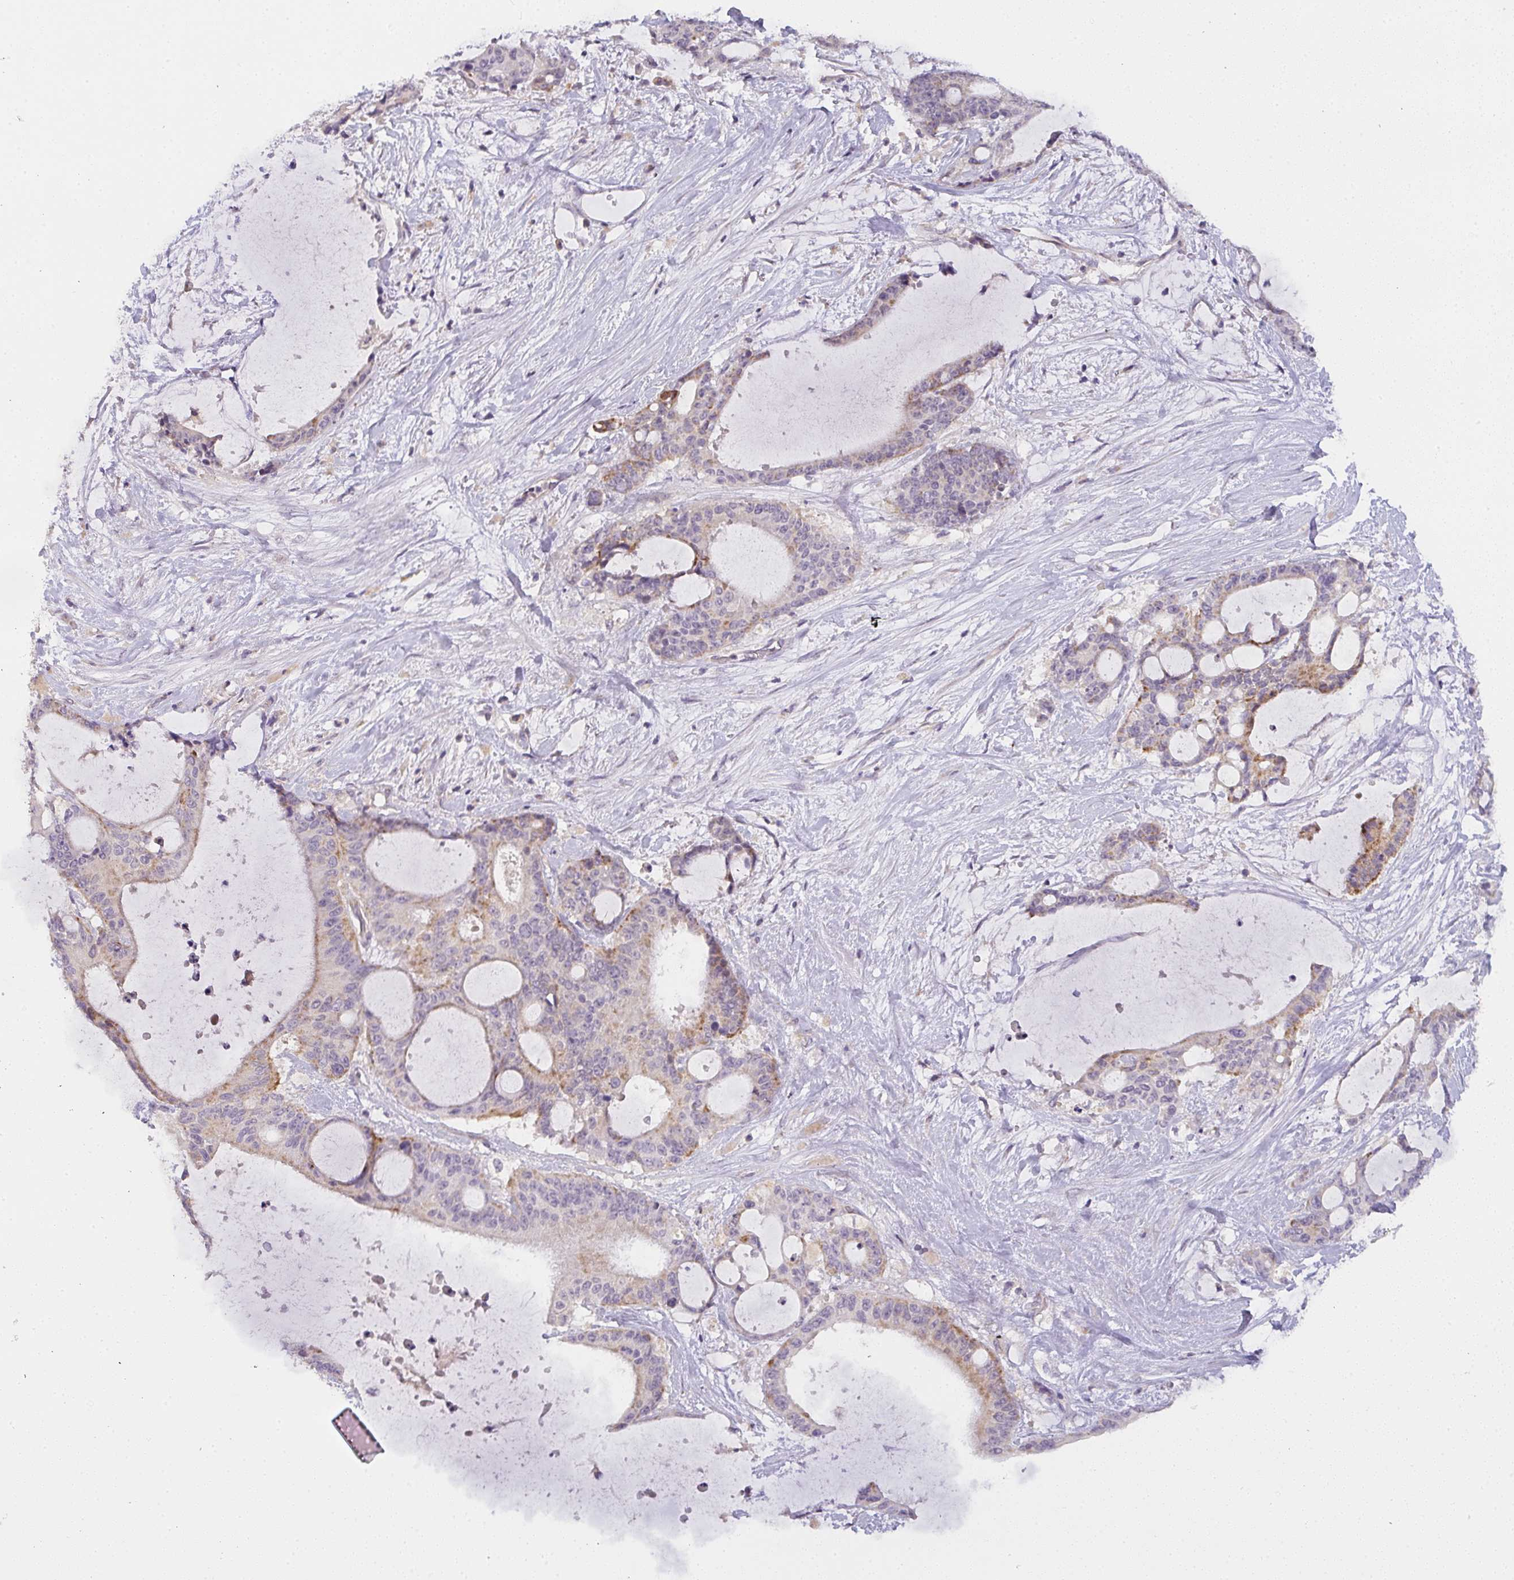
{"staining": {"intensity": "moderate", "quantity": "<25%", "location": "cytoplasmic/membranous"}, "tissue": "liver cancer", "cell_type": "Tumor cells", "image_type": "cancer", "snomed": [{"axis": "morphology", "description": "Normal tissue, NOS"}, {"axis": "morphology", "description": "Cholangiocarcinoma"}, {"axis": "topography", "description": "Liver"}, {"axis": "topography", "description": "Peripheral nerve tissue"}], "caption": "Protein expression analysis of liver cancer reveals moderate cytoplasmic/membranous staining in approximately <25% of tumor cells.", "gene": "TMEM219", "patient": {"sex": "female", "age": 73}}